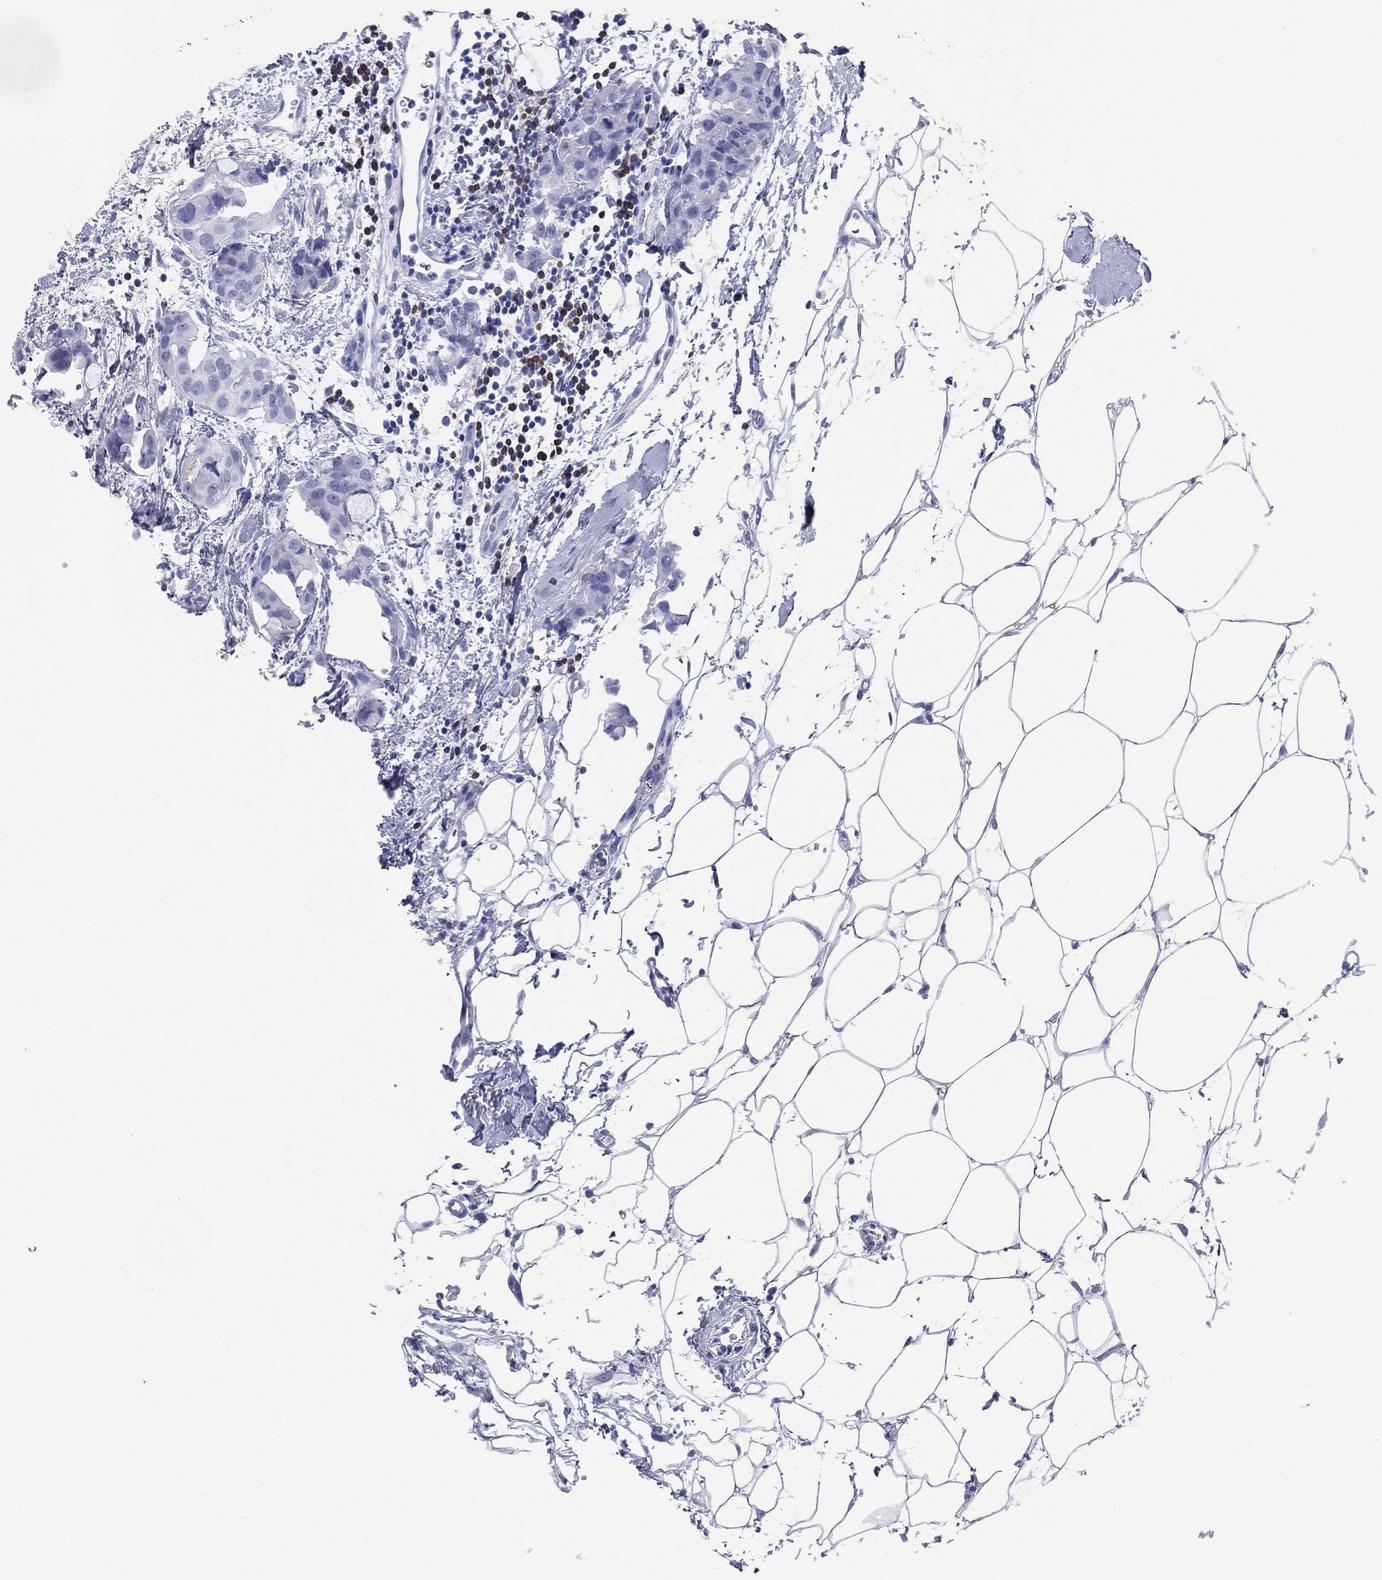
{"staining": {"intensity": "negative", "quantity": "none", "location": "none"}, "tissue": "breast cancer", "cell_type": "Tumor cells", "image_type": "cancer", "snomed": [{"axis": "morphology", "description": "Normal tissue, NOS"}, {"axis": "morphology", "description": "Duct carcinoma"}, {"axis": "topography", "description": "Breast"}], "caption": "High magnification brightfield microscopy of breast cancer (invasive ductal carcinoma) stained with DAB (brown) and counterstained with hematoxylin (blue): tumor cells show no significant staining.", "gene": "CD79A", "patient": {"sex": "female", "age": 40}}